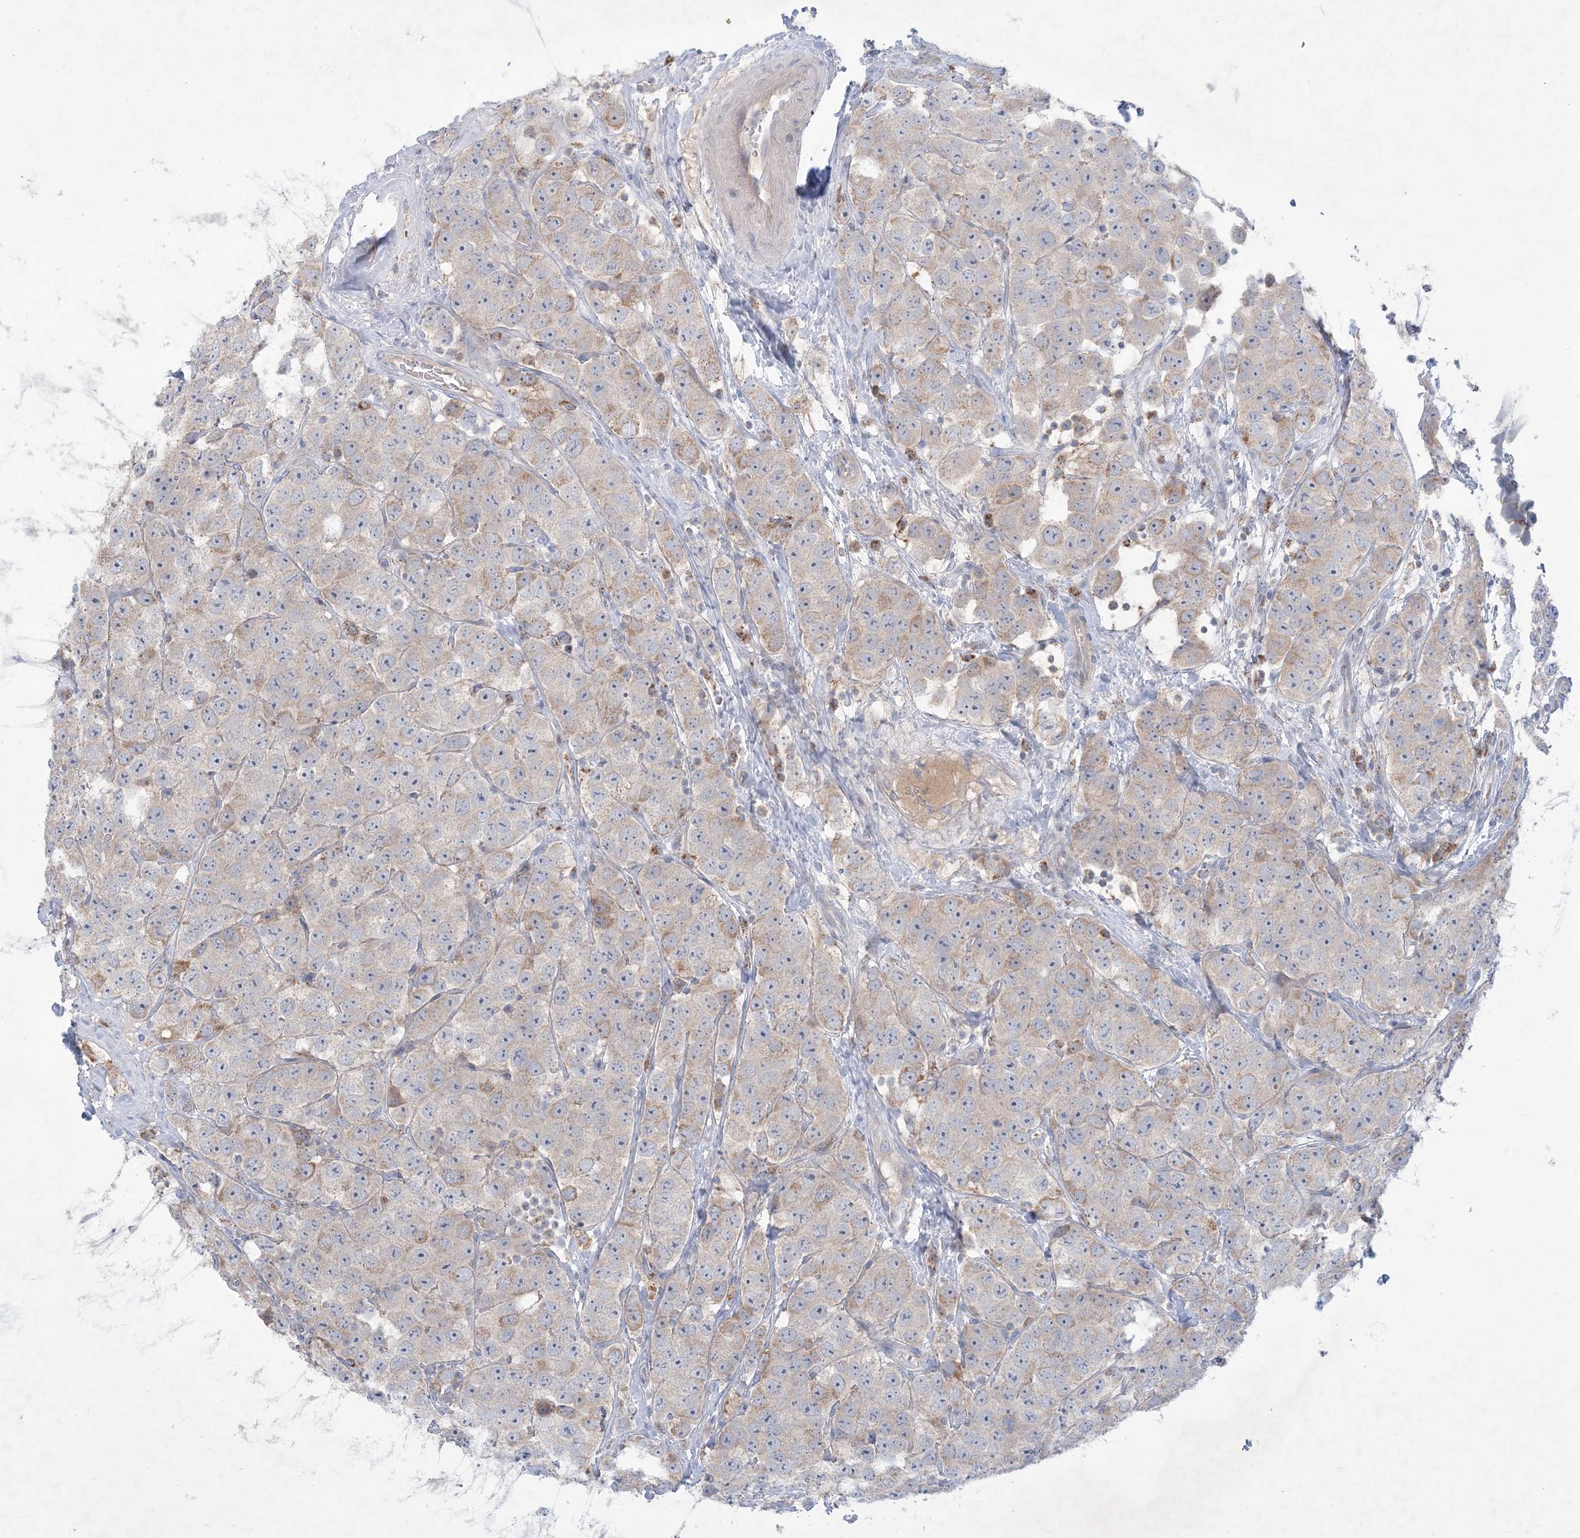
{"staining": {"intensity": "weak", "quantity": "25%-75%", "location": "cytoplasmic/membranous"}, "tissue": "testis cancer", "cell_type": "Tumor cells", "image_type": "cancer", "snomed": [{"axis": "morphology", "description": "Seminoma, NOS"}, {"axis": "topography", "description": "Testis"}], "caption": "The photomicrograph shows staining of testis seminoma, revealing weak cytoplasmic/membranous protein staining (brown color) within tumor cells.", "gene": "KCTD6", "patient": {"sex": "male", "age": 28}}